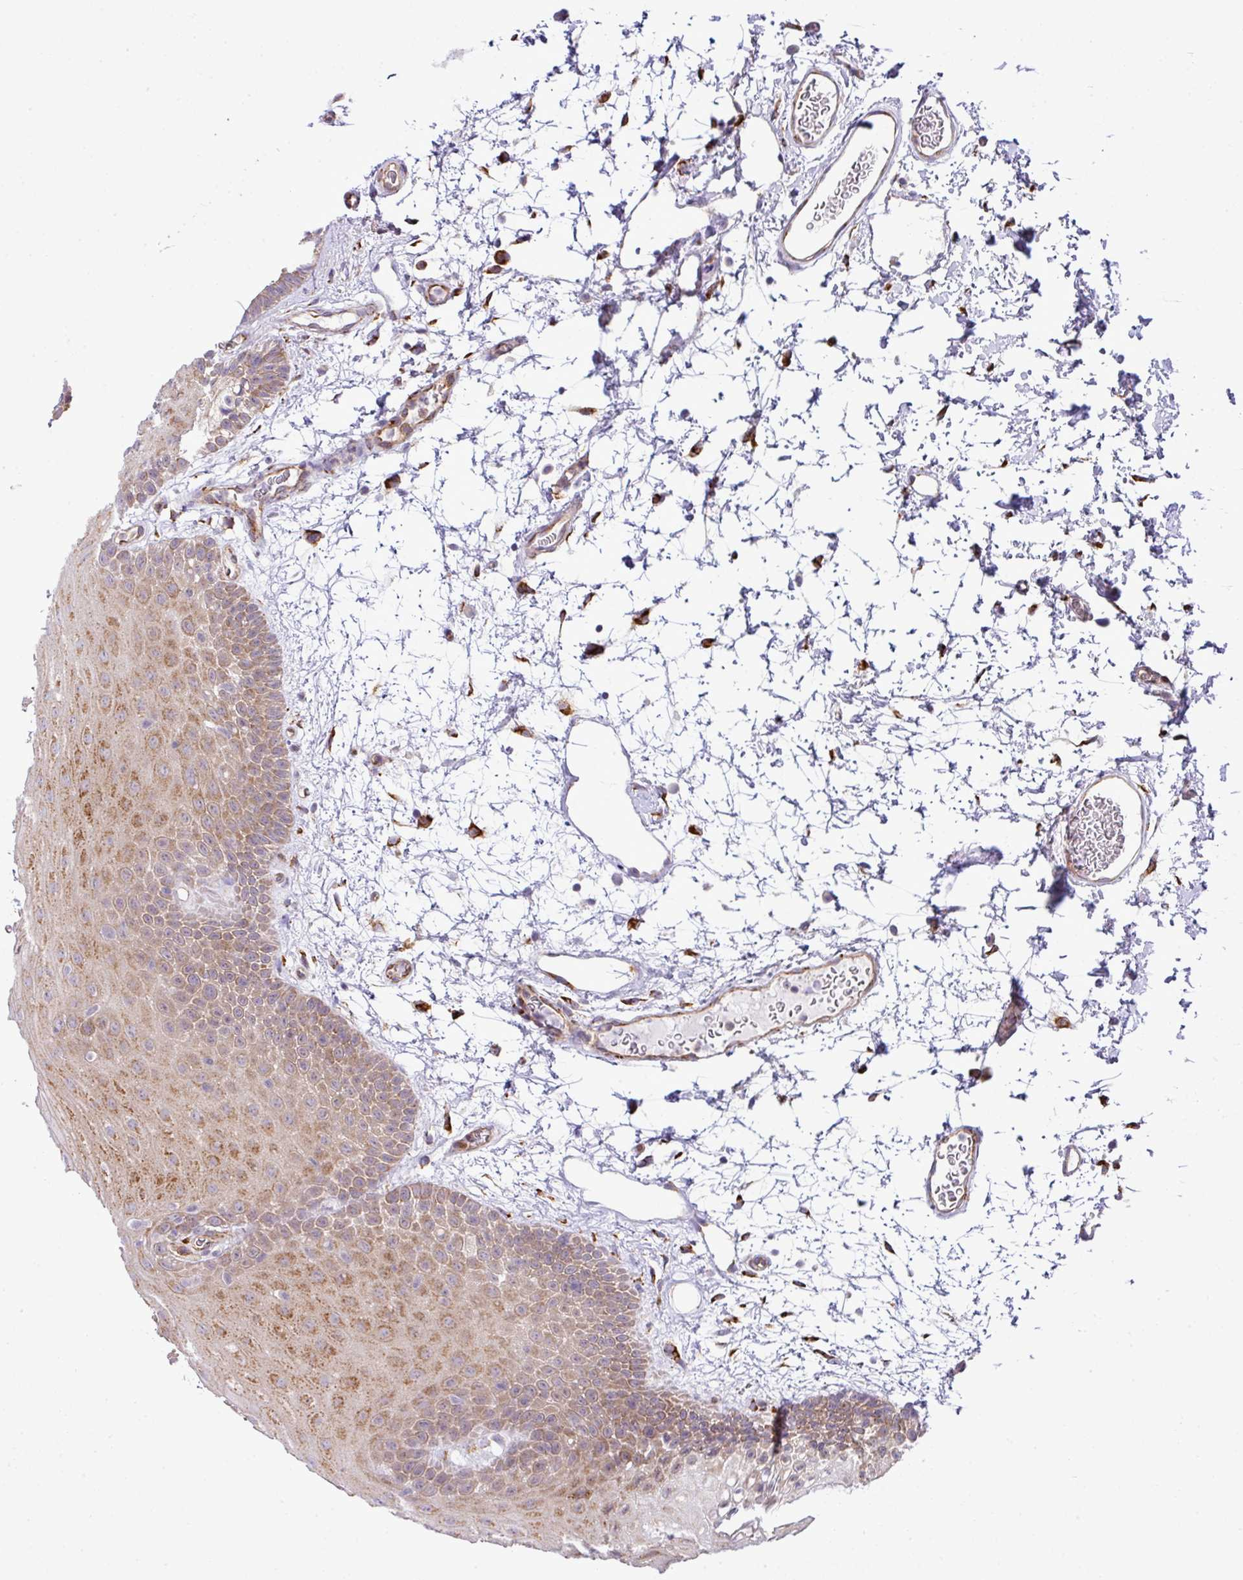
{"staining": {"intensity": "strong", "quantity": "25%-75%", "location": "cytoplasmic/membranous"}, "tissue": "oral mucosa", "cell_type": "Squamous epithelial cells", "image_type": "normal", "snomed": [{"axis": "morphology", "description": "Normal tissue, NOS"}, {"axis": "morphology", "description": "Squamous cell carcinoma, NOS"}, {"axis": "topography", "description": "Oral tissue"}, {"axis": "topography", "description": "Tounge, NOS"}, {"axis": "topography", "description": "Head-Neck"}], "caption": "Protein expression analysis of normal oral mucosa displays strong cytoplasmic/membranous positivity in approximately 25%-75% of squamous epithelial cells.", "gene": "CFAP97", "patient": {"sex": "male", "age": 76}}